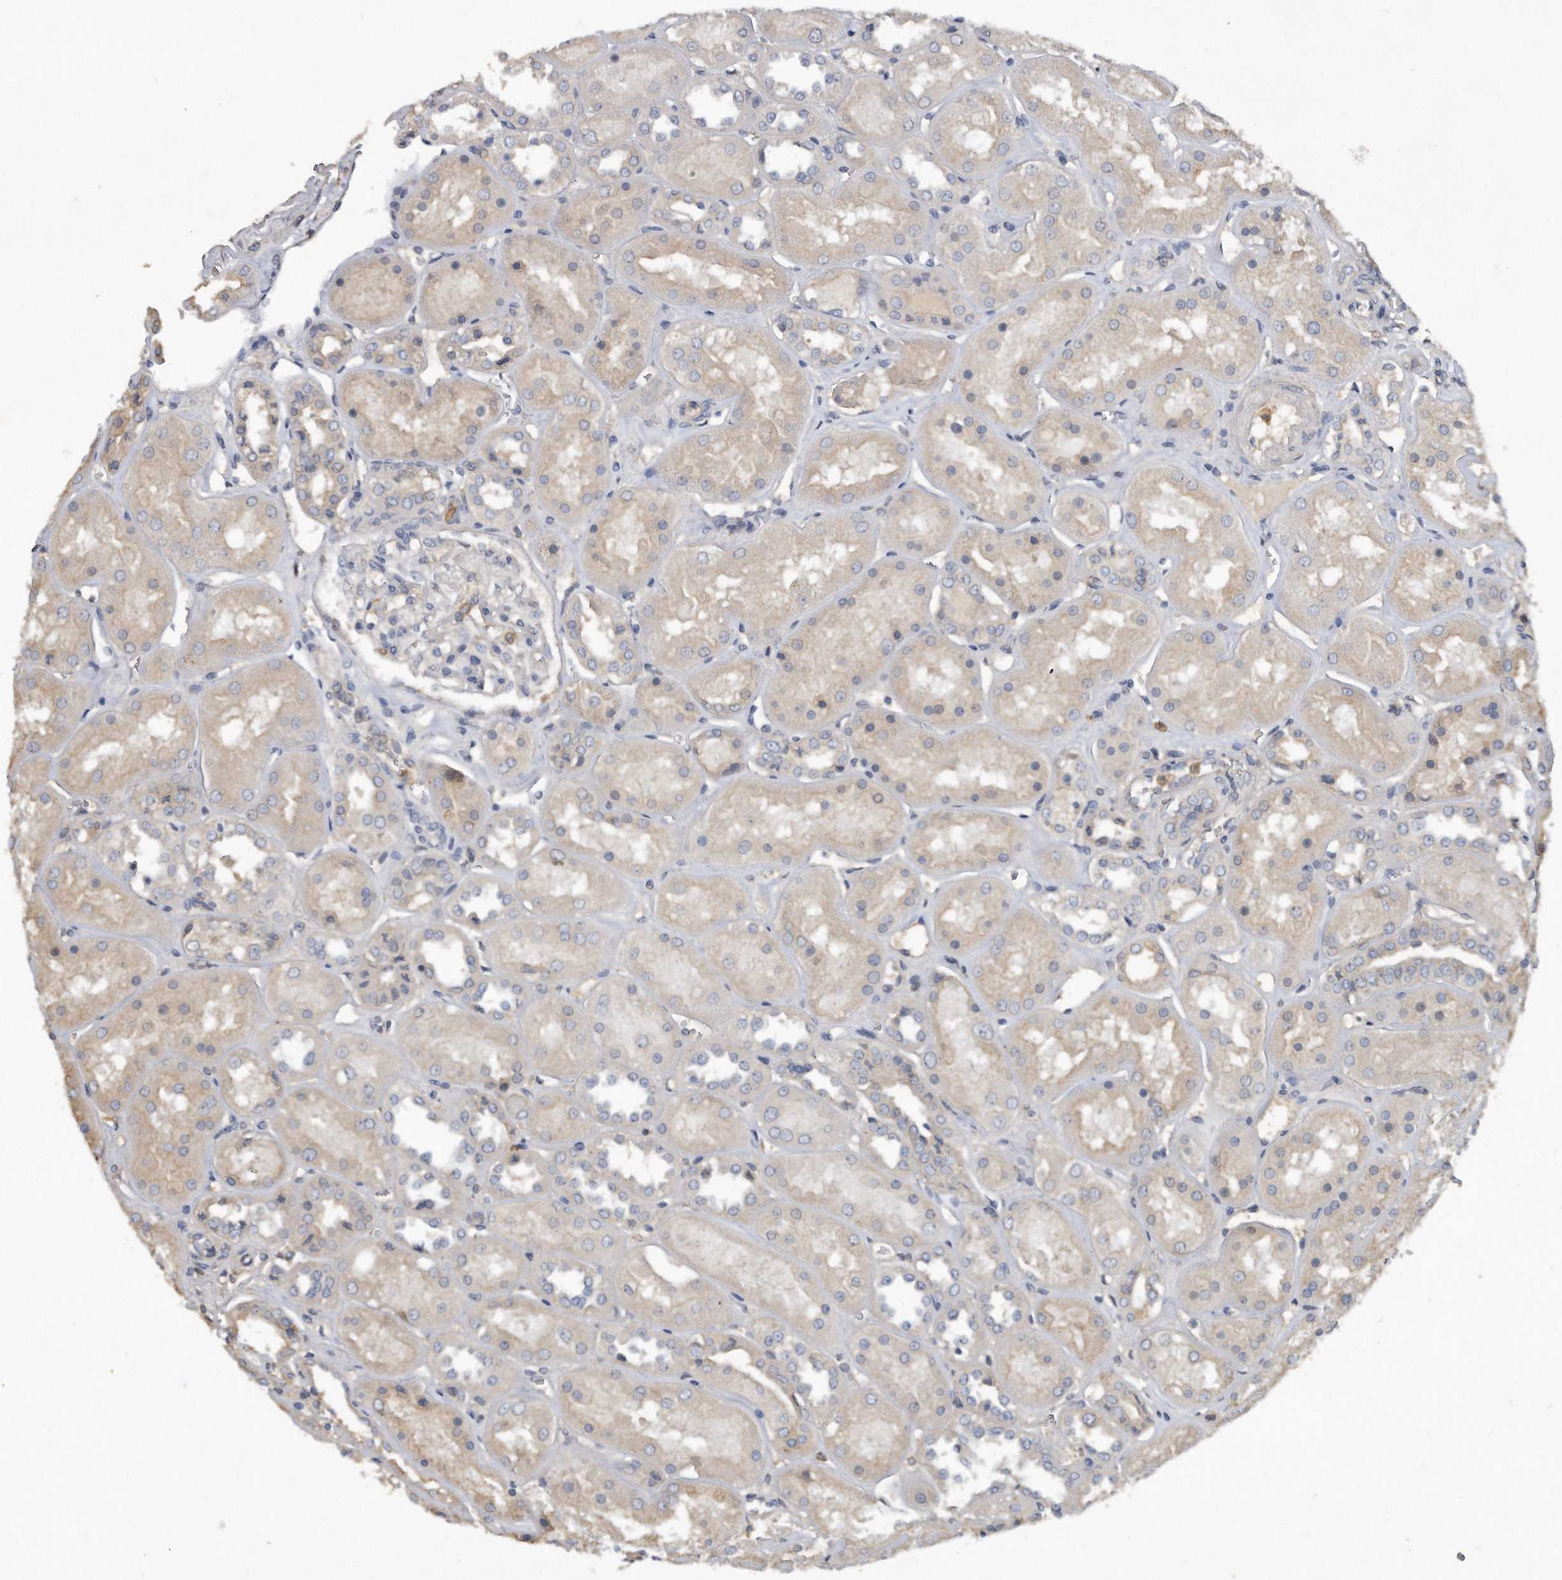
{"staining": {"intensity": "weak", "quantity": "<25%", "location": "cytoplasmic/membranous"}, "tissue": "kidney", "cell_type": "Cells in glomeruli", "image_type": "normal", "snomed": [{"axis": "morphology", "description": "Normal tissue, NOS"}, {"axis": "topography", "description": "Kidney"}], "caption": "This is a image of immunohistochemistry staining of unremarkable kidney, which shows no positivity in cells in glomeruli.", "gene": "HOMER3", "patient": {"sex": "male", "age": 70}}